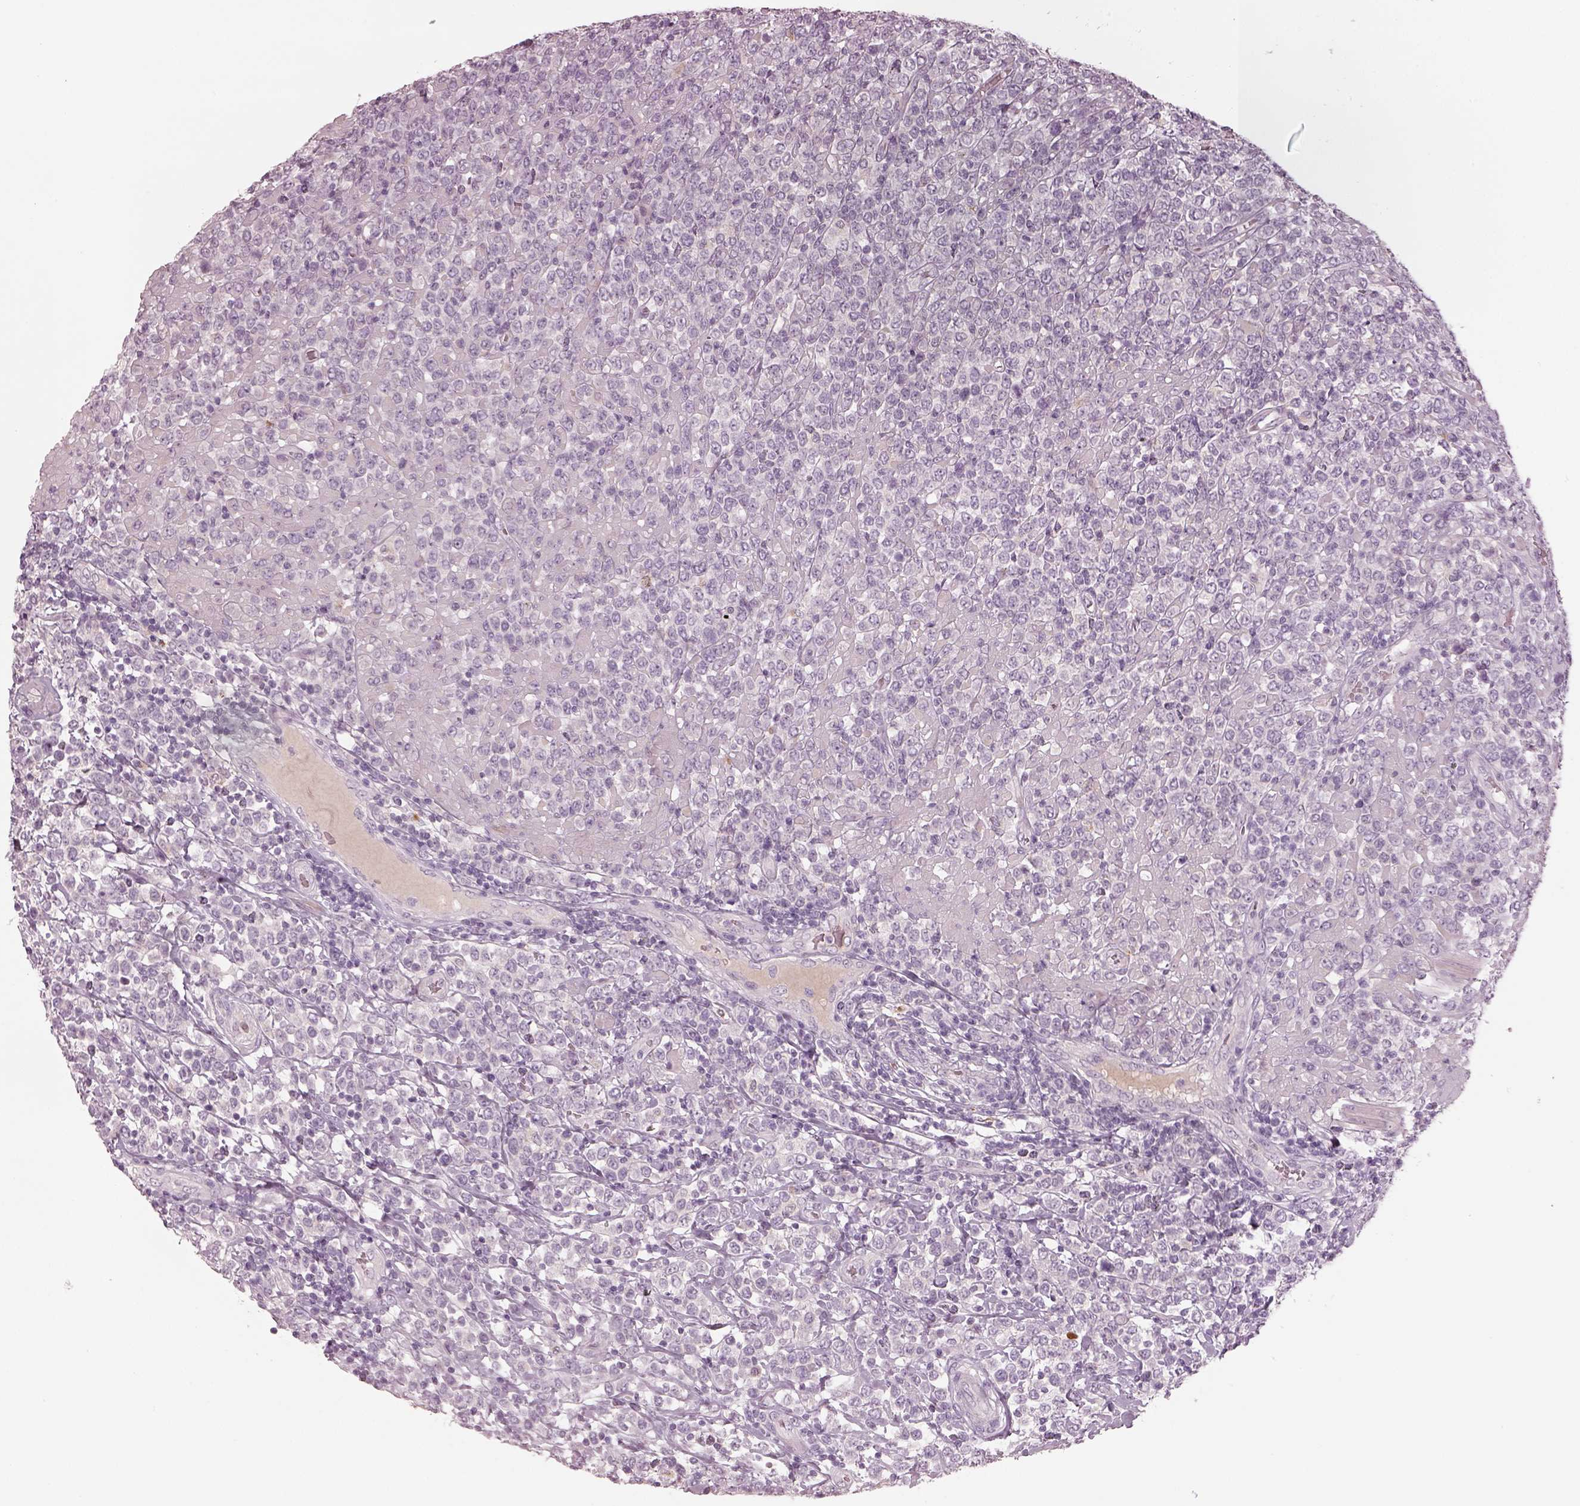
{"staining": {"intensity": "negative", "quantity": "none", "location": "none"}, "tissue": "lymphoma", "cell_type": "Tumor cells", "image_type": "cancer", "snomed": [{"axis": "morphology", "description": "Malignant lymphoma, non-Hodgkin's type, High grade"}, {"axis": "topography", "description": "Soft tissue"}], "caption": "Protein analysis of lymphoma exhibits no significant positivity in tumor cells. The staining was performed using DAB to visualize the protein expression in brown, while the nuclei were stained in blue with hematoxylin (Magnification: 20x).", "gene": "SPATA6L", "patient": {"sex": "female", "age": 56}}